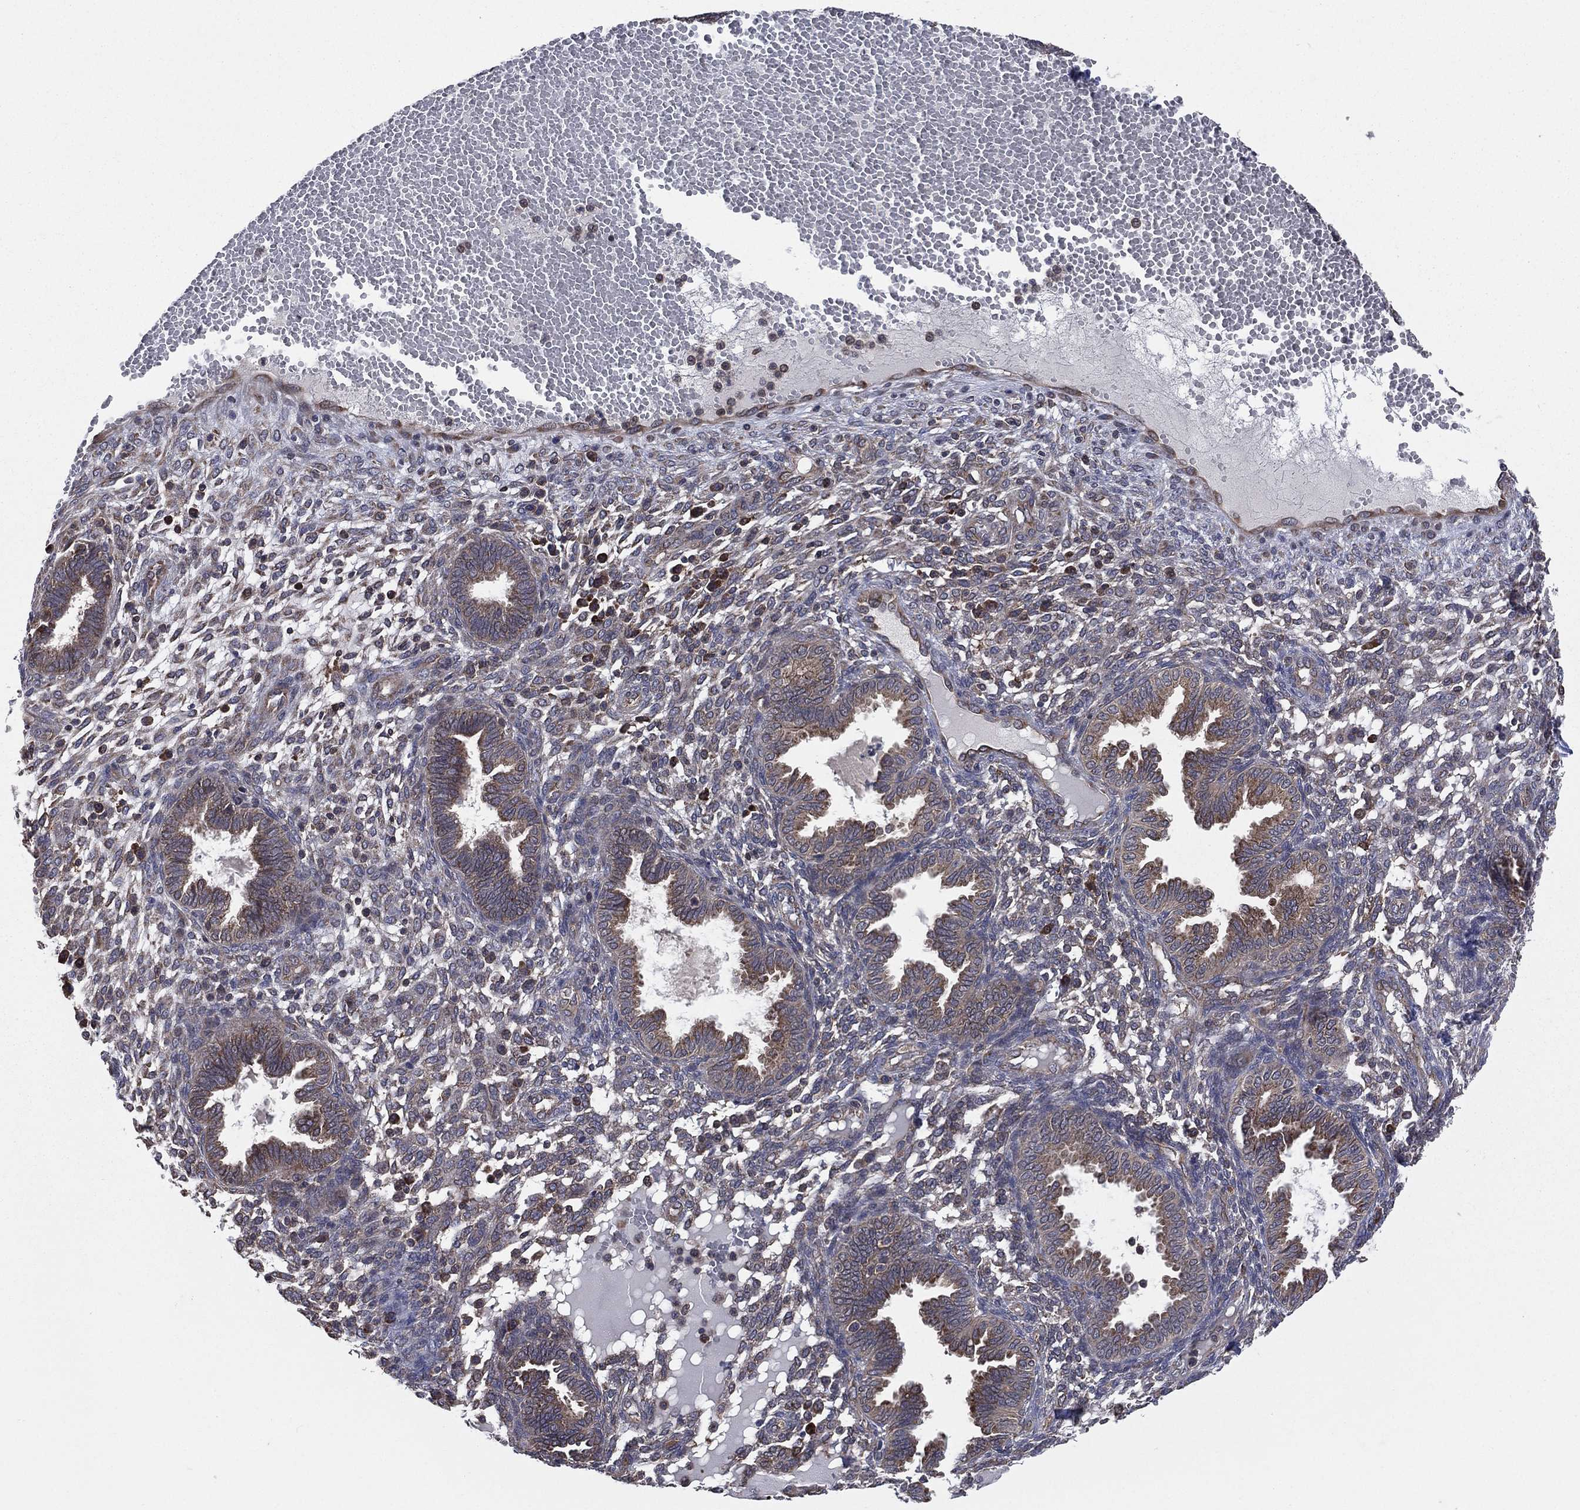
{"staining": {"intensity": "negative", "quantity": "none", "location": "none"}, "tissue": "endometrium", "cell_type": "Cells in endometrial stroma", "image_type": "normal", "snomed": [{"axis": "morphology", "description": "Normal tissue, NOS"}, {"axis": "topography", "description": "Endometrium"}], "caption": "IHC image of benign endometrium: human endometrium stained with DAB exhibits no significant protein staining in cells in endometrial stroma.", "gene": "C2orf76", "patient": {"sex": "female", "age": 42}}